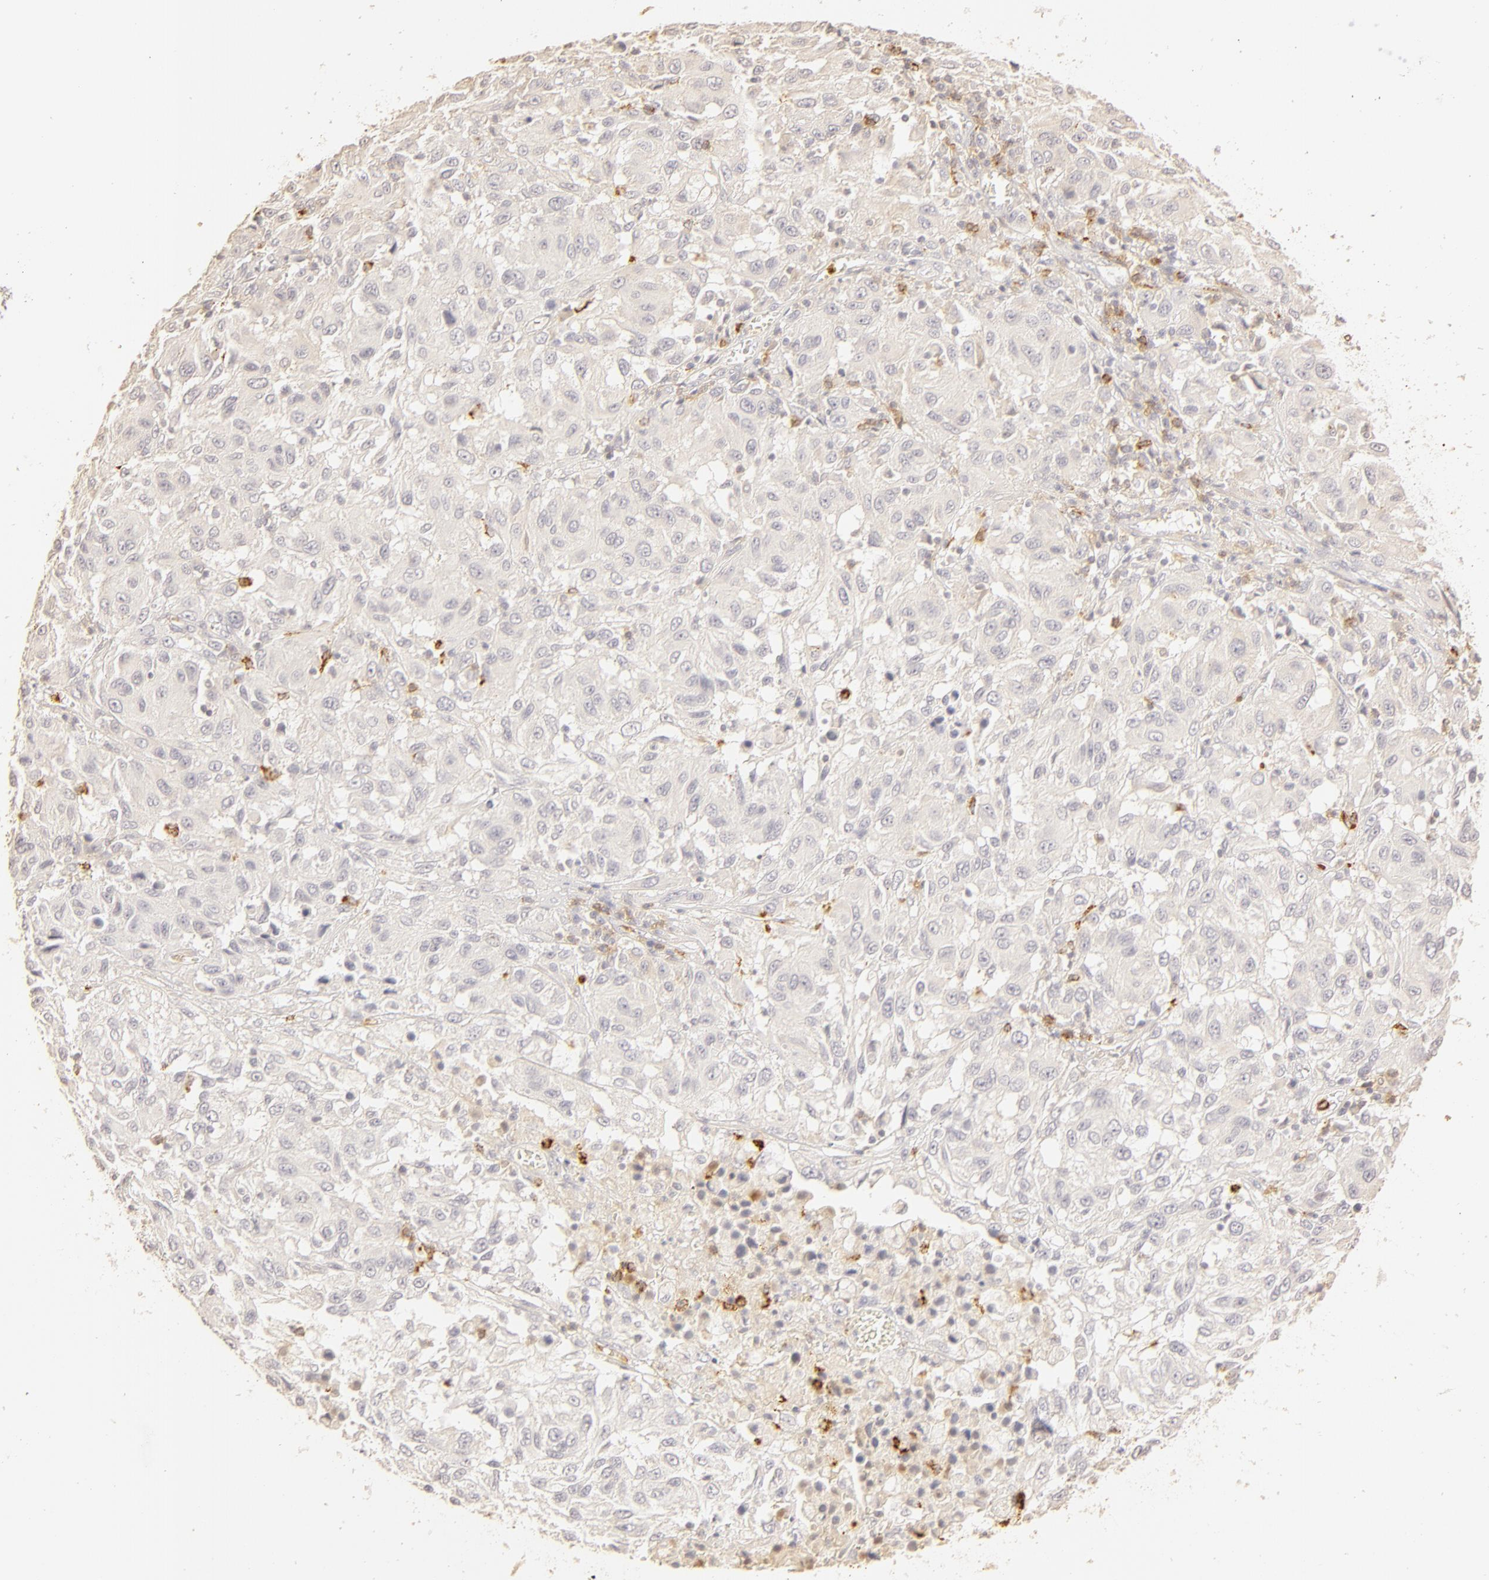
{"staining": {"intensity": "negative", "quantity": "none", "location": "none"}, "tissue": "melanoma", "cell_type": "Tumor cells", "image_type": "cancer", "snomed": [{"axis": "morphology", "description": "Malignant melanoma, NOS"}, {"axis": "topography", "description": "Skin"}], "caption": "High magnification brightfield microscopy of malignant melanoma stained with DAB (brown) and counterstained with hematoxylin (blue): tumor cells show no significant positivity. (Brightfield microscopy of DAB (3,3'-diaminobenzidine) IHC at high magnification).", "gene": "C1R", "patient": {"sex": "female", "age": 77}}